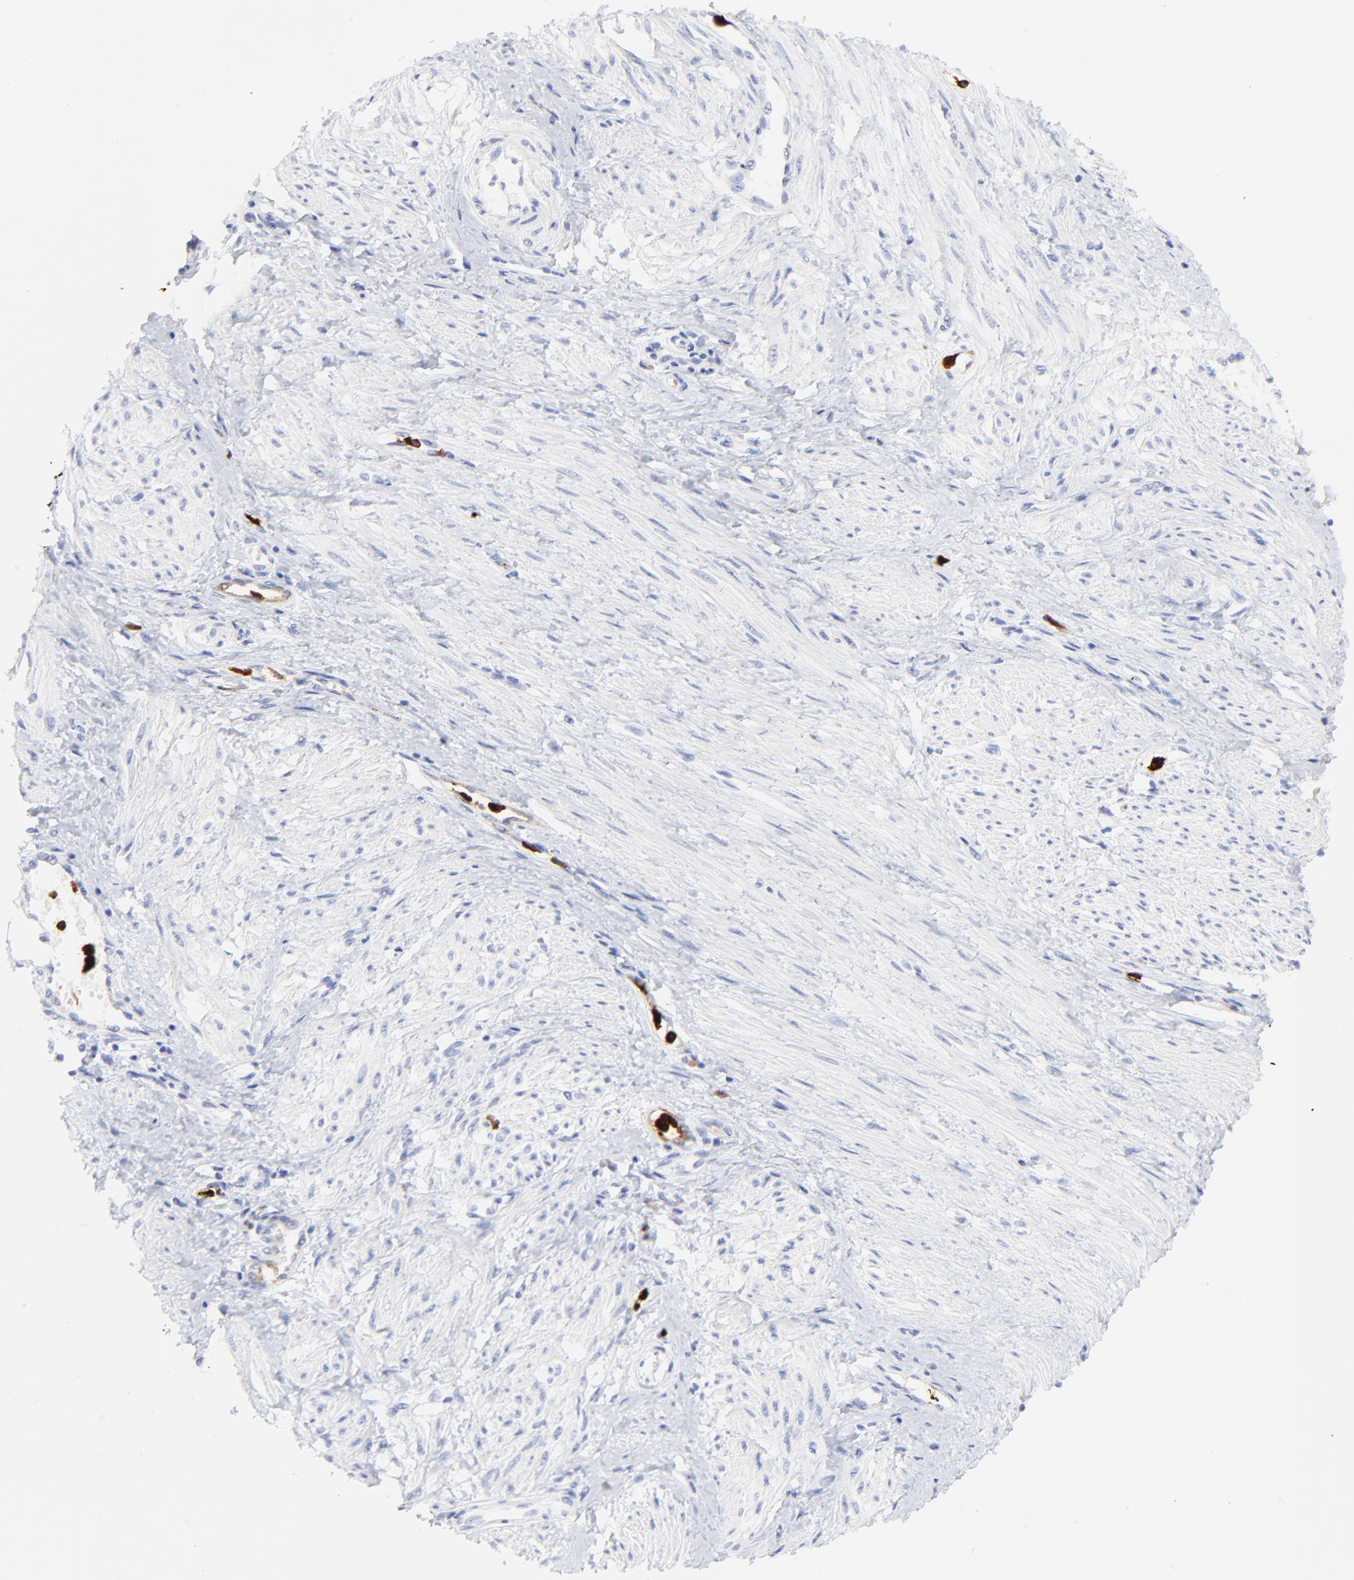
{"staining": {"intensity": "negative", "quantity": "none", "location": "none"}, "tissue": "smooth muscle", "cell_type": "Smooth muscle cells", "image_type": "normal", "snomed": [{"axis": "morphology", "description": "Normal tissue, NOS"}, {"axis": "topography", "description": "Smooth muscle"}, {"axis": "topography", "description": "Uterus"}], "caption": "DAB immunohistochemical staining of unremarkable human smooth muscle shows no significant staining in smooth muscle cells. The staining is performed using DAB brown chromogen with nuclei counter-stained in using hematoxylin.", "gene": "S100A12", "patient": {"sex": "female", "age": 39}}